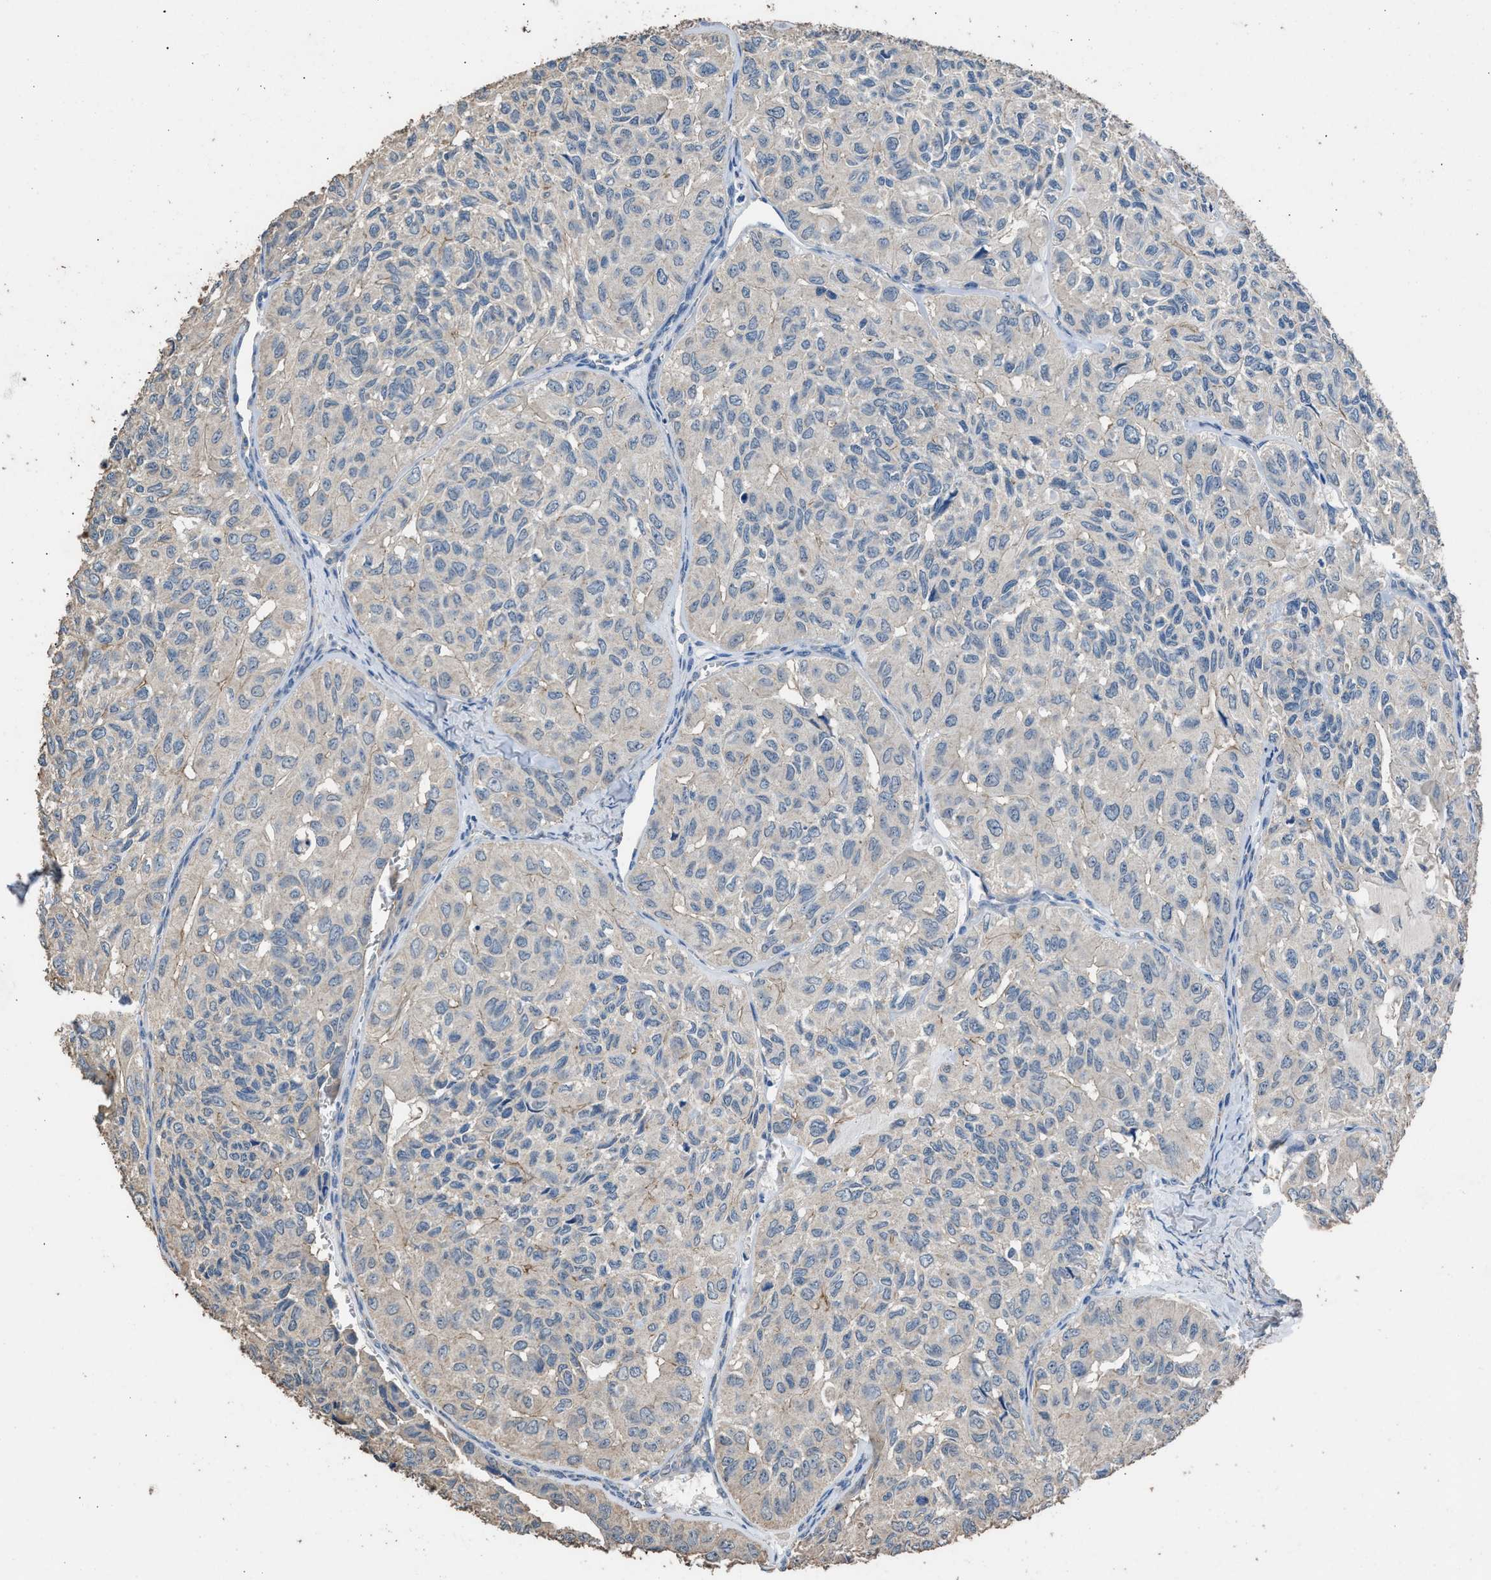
{"staining": {"intensity": "negative", "quantity": "none", "location": "none"}, "tissue": "head and neck cancer", "cell_type": "Tumor cells", "image_type": "cancer", "snomed": [{"axis": "morphology", "description": "Adenocarcinoma, NOS"}, {"axis": "topography", "description": "Salivary gland, NOS"}, {"axis": "topography", "description": "Head-Neck"}], "caption": "This is an immunohistochemistry micrograph of human head and neck cancer (adenocarcinoma). There is no positivity in tumor cells.", "gene": "ITSN1", "patient": {"sex": "female", "age": 76}}